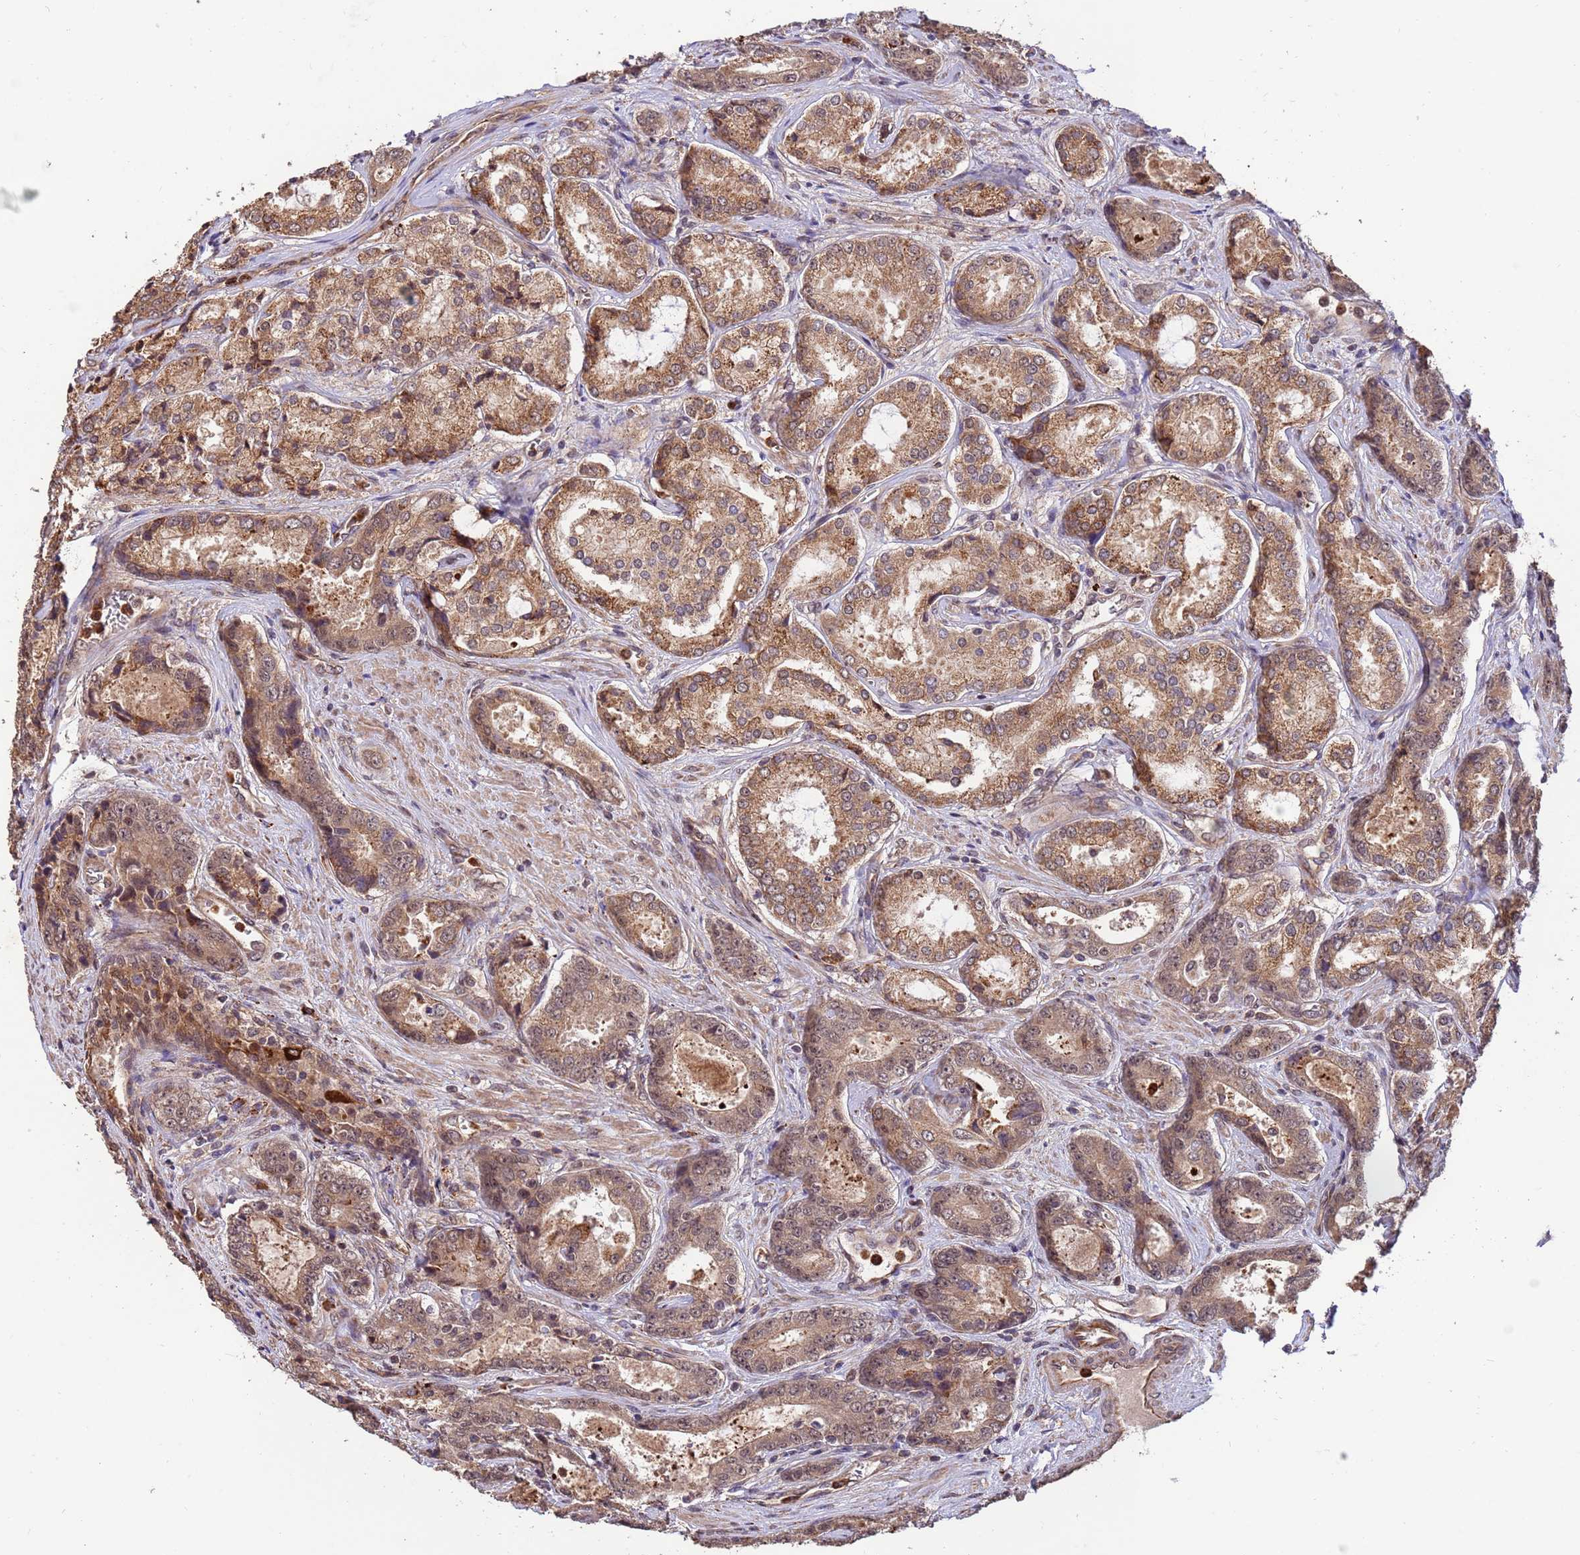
{"staining": {"intensity": "moderate", "quantity": ">75%", "location": "cytoplasmic/membranous,nuclear"}, "tissue": "prostate cancer", "cell_type": "Tumor cells", "image_type": "cancer", "snomed": [{"axis": "morphology", "description": "Adenocarcinoma, Low grade"}, {"axis": "topography", "description": "Prostate"}], "caption": "Moderate cytoplasmic/membranous and nuclear staining for a protein is seen in approximately >75% of tumor cells of prostate low-grade adenocarcinoma using IHC.", "gene": "ZNF619", "patient": {"sex": "male", "age": 68}}